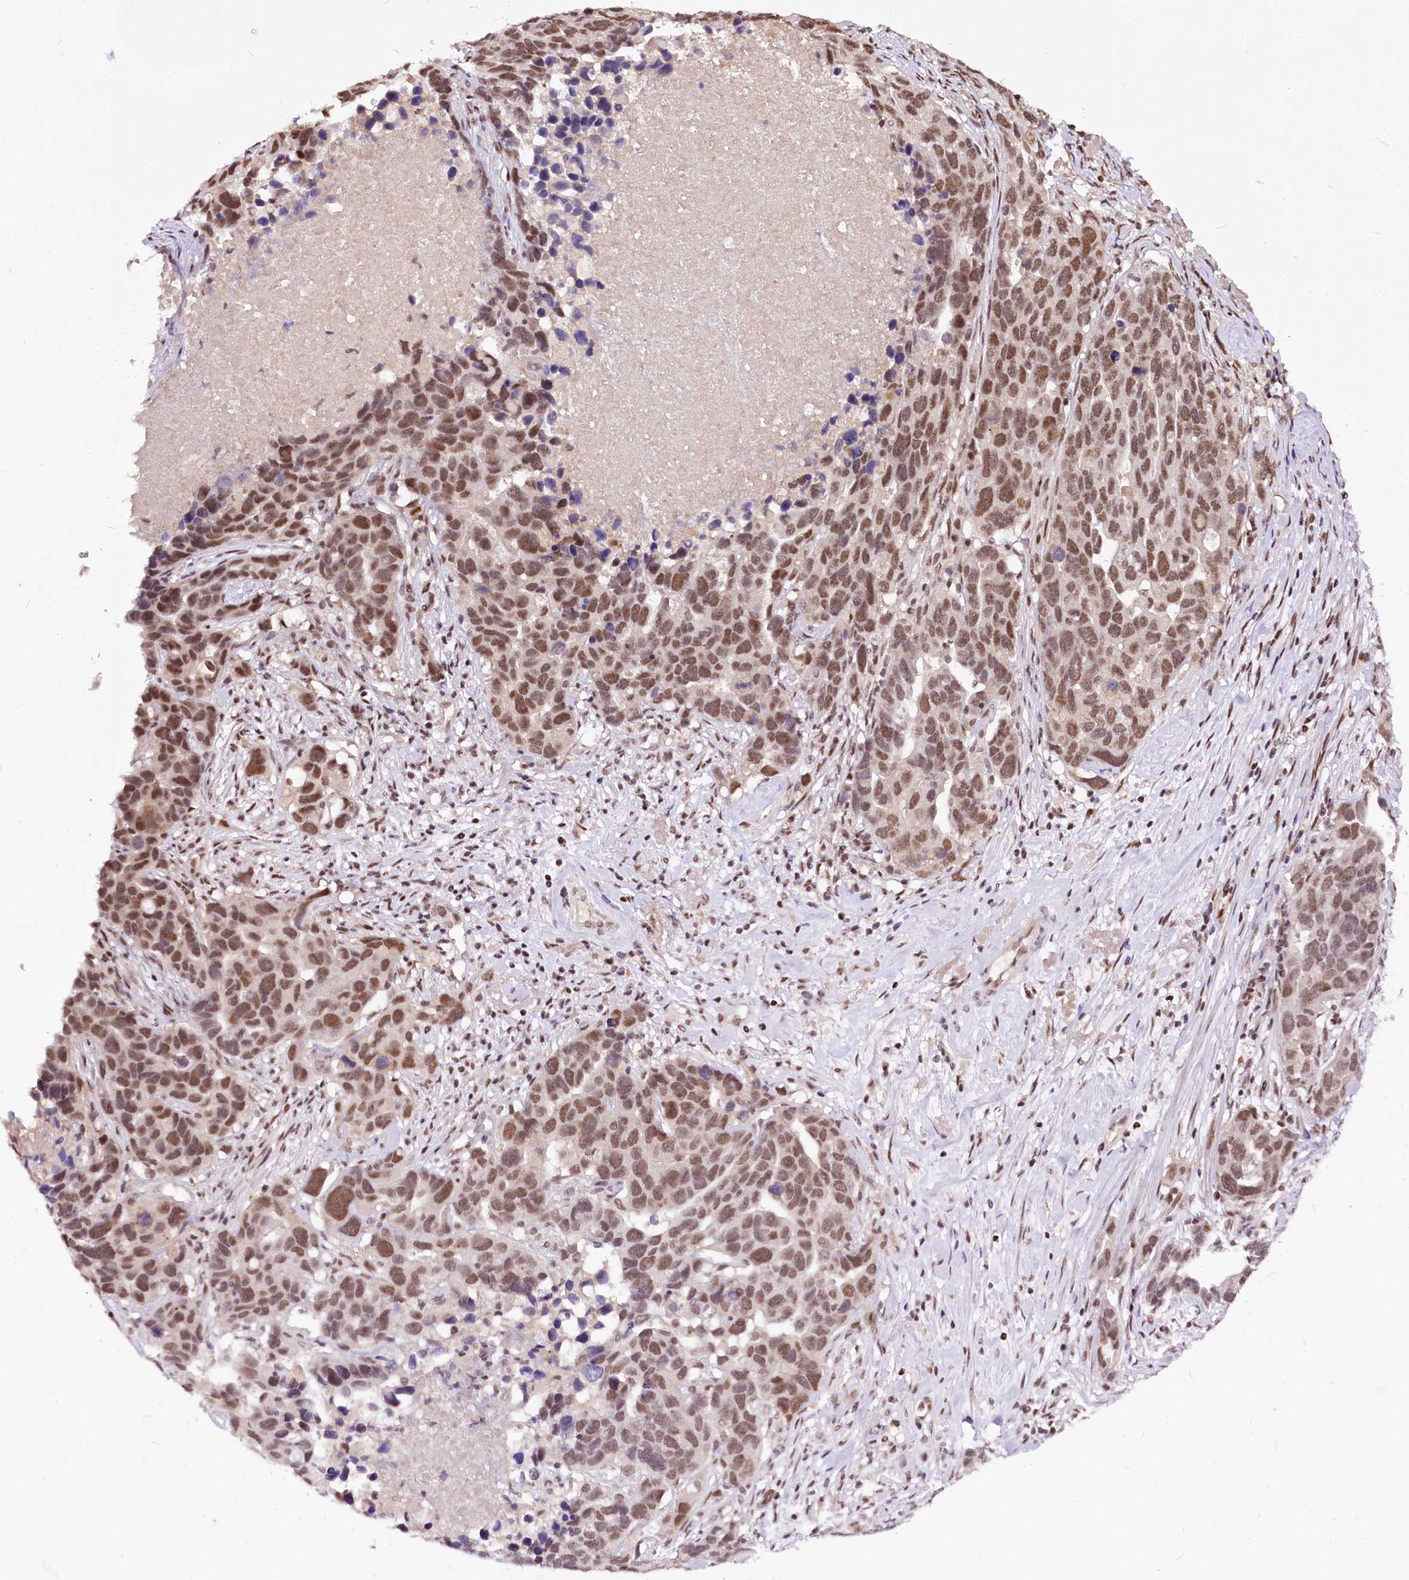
{"staining": {"intensity": "moderate", "quantity": ">75%", "location": "nuclear"}, "tissue": "ovarian cancer", "cell_type": "Tumor cells", "image_type": "cancer", "snomed": [{"axis": "morphology", "description": "Cystadenocarcinoma, serous, NOS"}, {"axis": "topography", "description": "Ovary"}], "caption": "Moderate nuclear staining for a protein is appreciated in approximately >75% of tumor cells of ovarian cancer using immunohistochemistry.", "gene": "POLA2", "patient": {"sex": "female", "age": 54}}